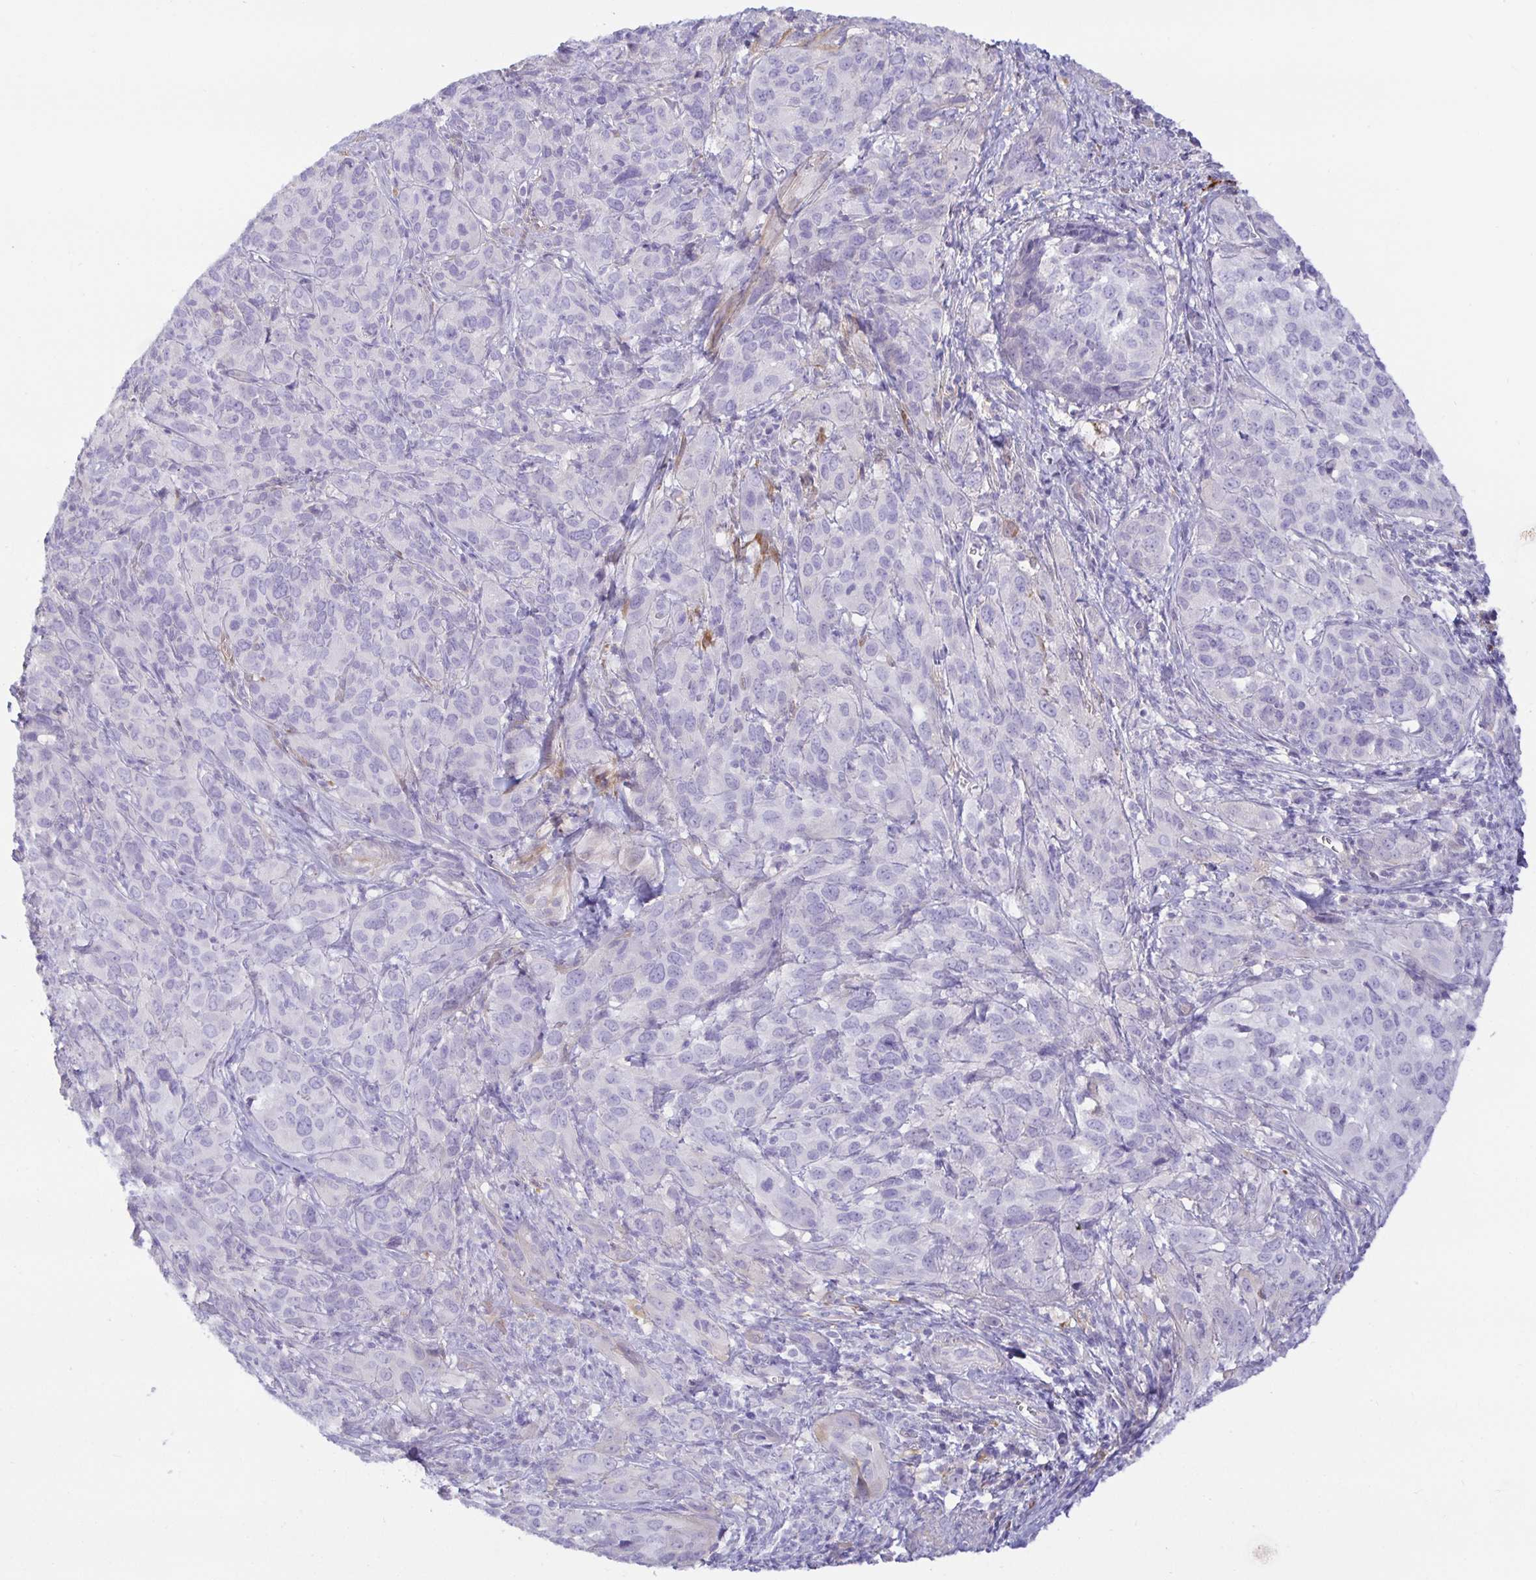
{"staining": {"intensity": "negative", "quantity": "none", "location": "none"}, "tissue": "cervical cancer", "cell_type": "Tumor cells", "image_type": "cancer", "snomed": [{"axis": "morphology", "description": "Squamous cell carcinoma, NOS"}, {"axis": "topography", "description": "Cervix"}], "caption": "Protein analysis of cervical cancer reveals no significant expression in tumor cells. (Brightfield microscopy of DAB IHC at high magnification).", "gene": "SPAG4", "patient": {"sex": "female", "age": 51}}